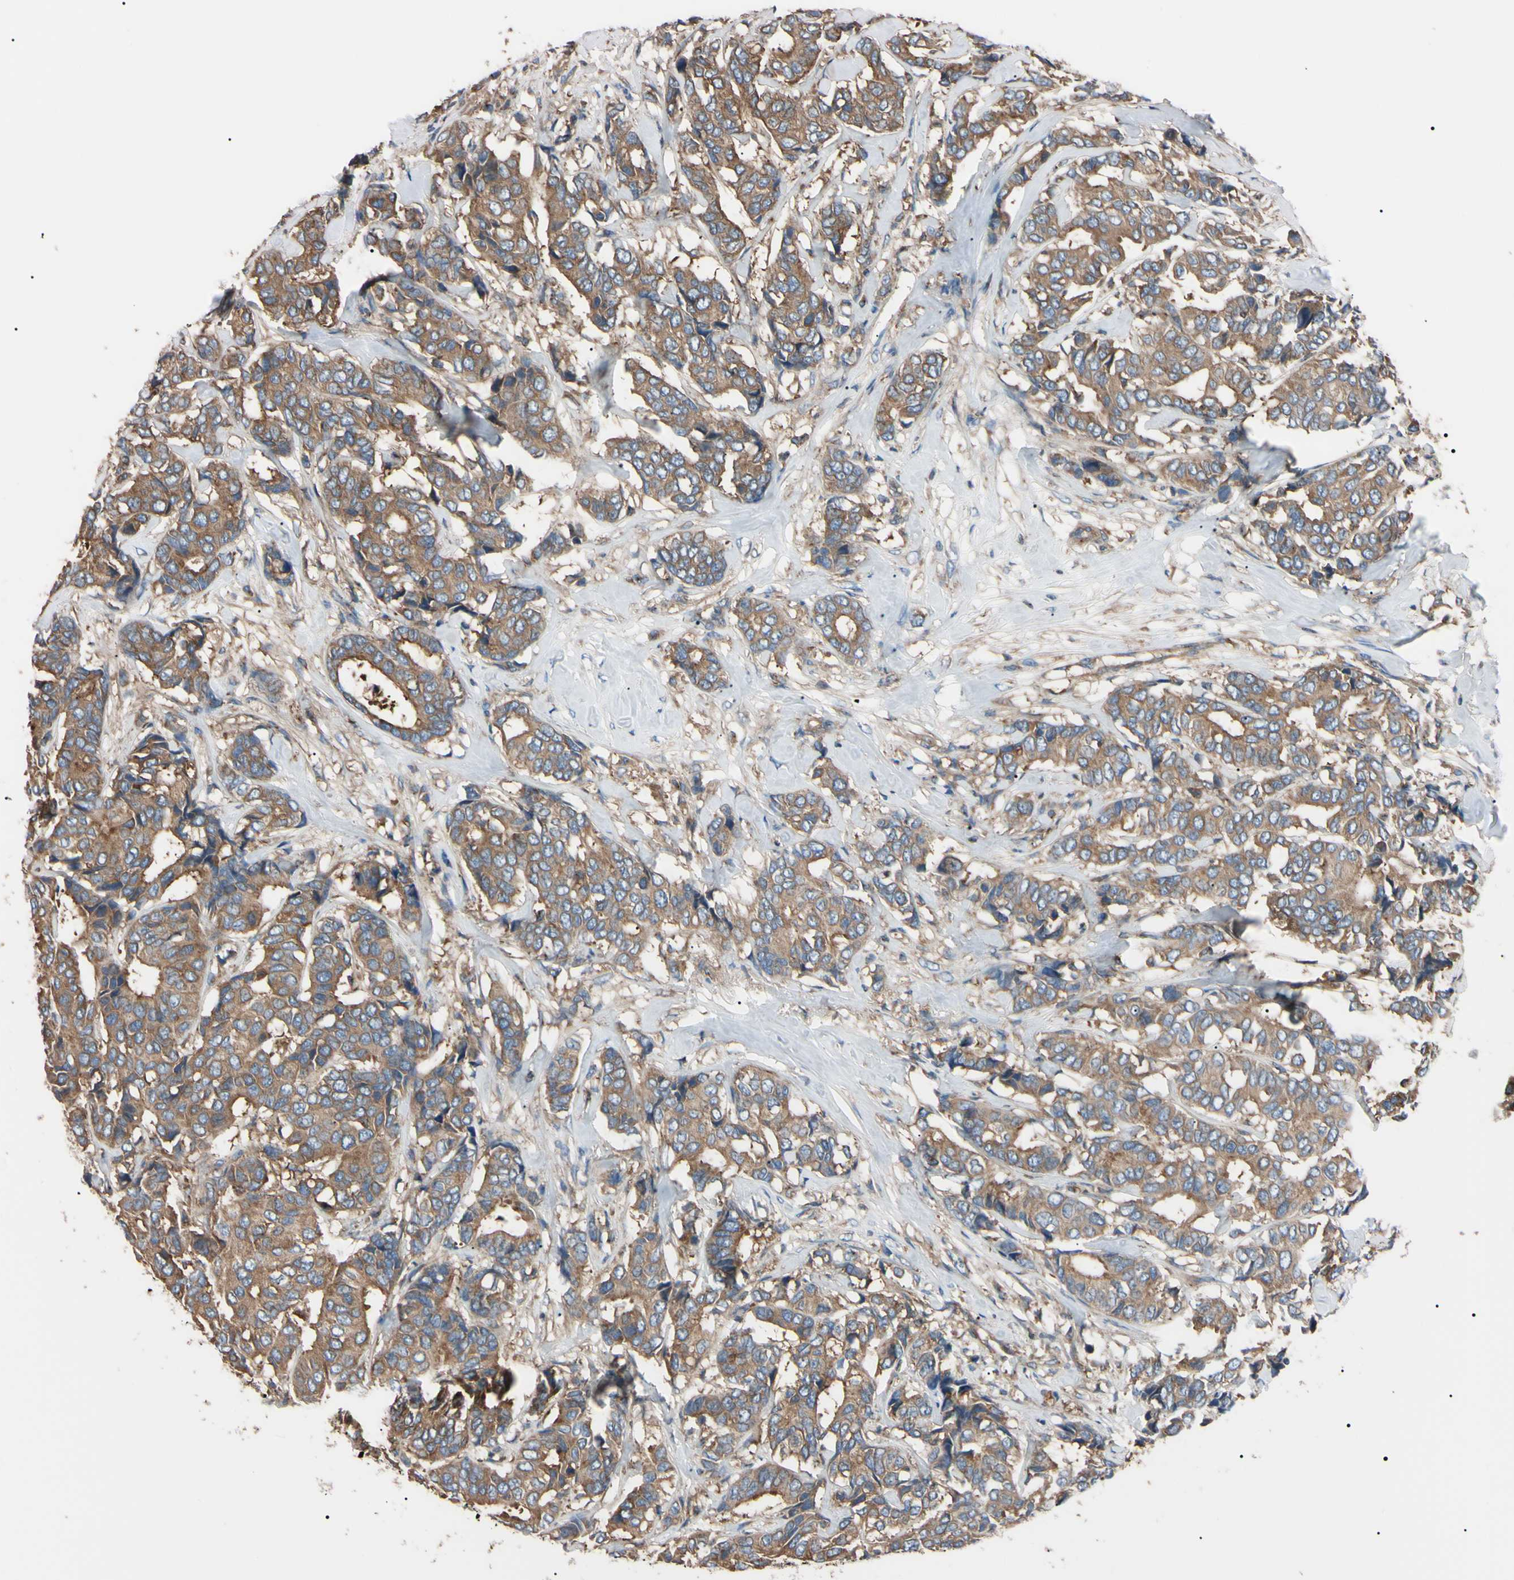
{"staining": {"intensity": "moderate", "quantity": ">75%", "location": "cytoplasmic/membranous"}, "tissue": "breast cancer", "cell_type": "Tumor cells", "image_type": "cancer", "snomed": [{"axis": "morphology", "description": "Duct carcinoma"}, {"axis": "topography", "description": "Breast"}], "caption": "DAB immunohistochemical staining of human infiltrating ductal carcinoma (breast) shows moderate cytoplasmic/membranous protein positivity in approximately >75% of tumor cells.", "gene": "PRKACA", "patient": {"sex": "female", "age": 87}}